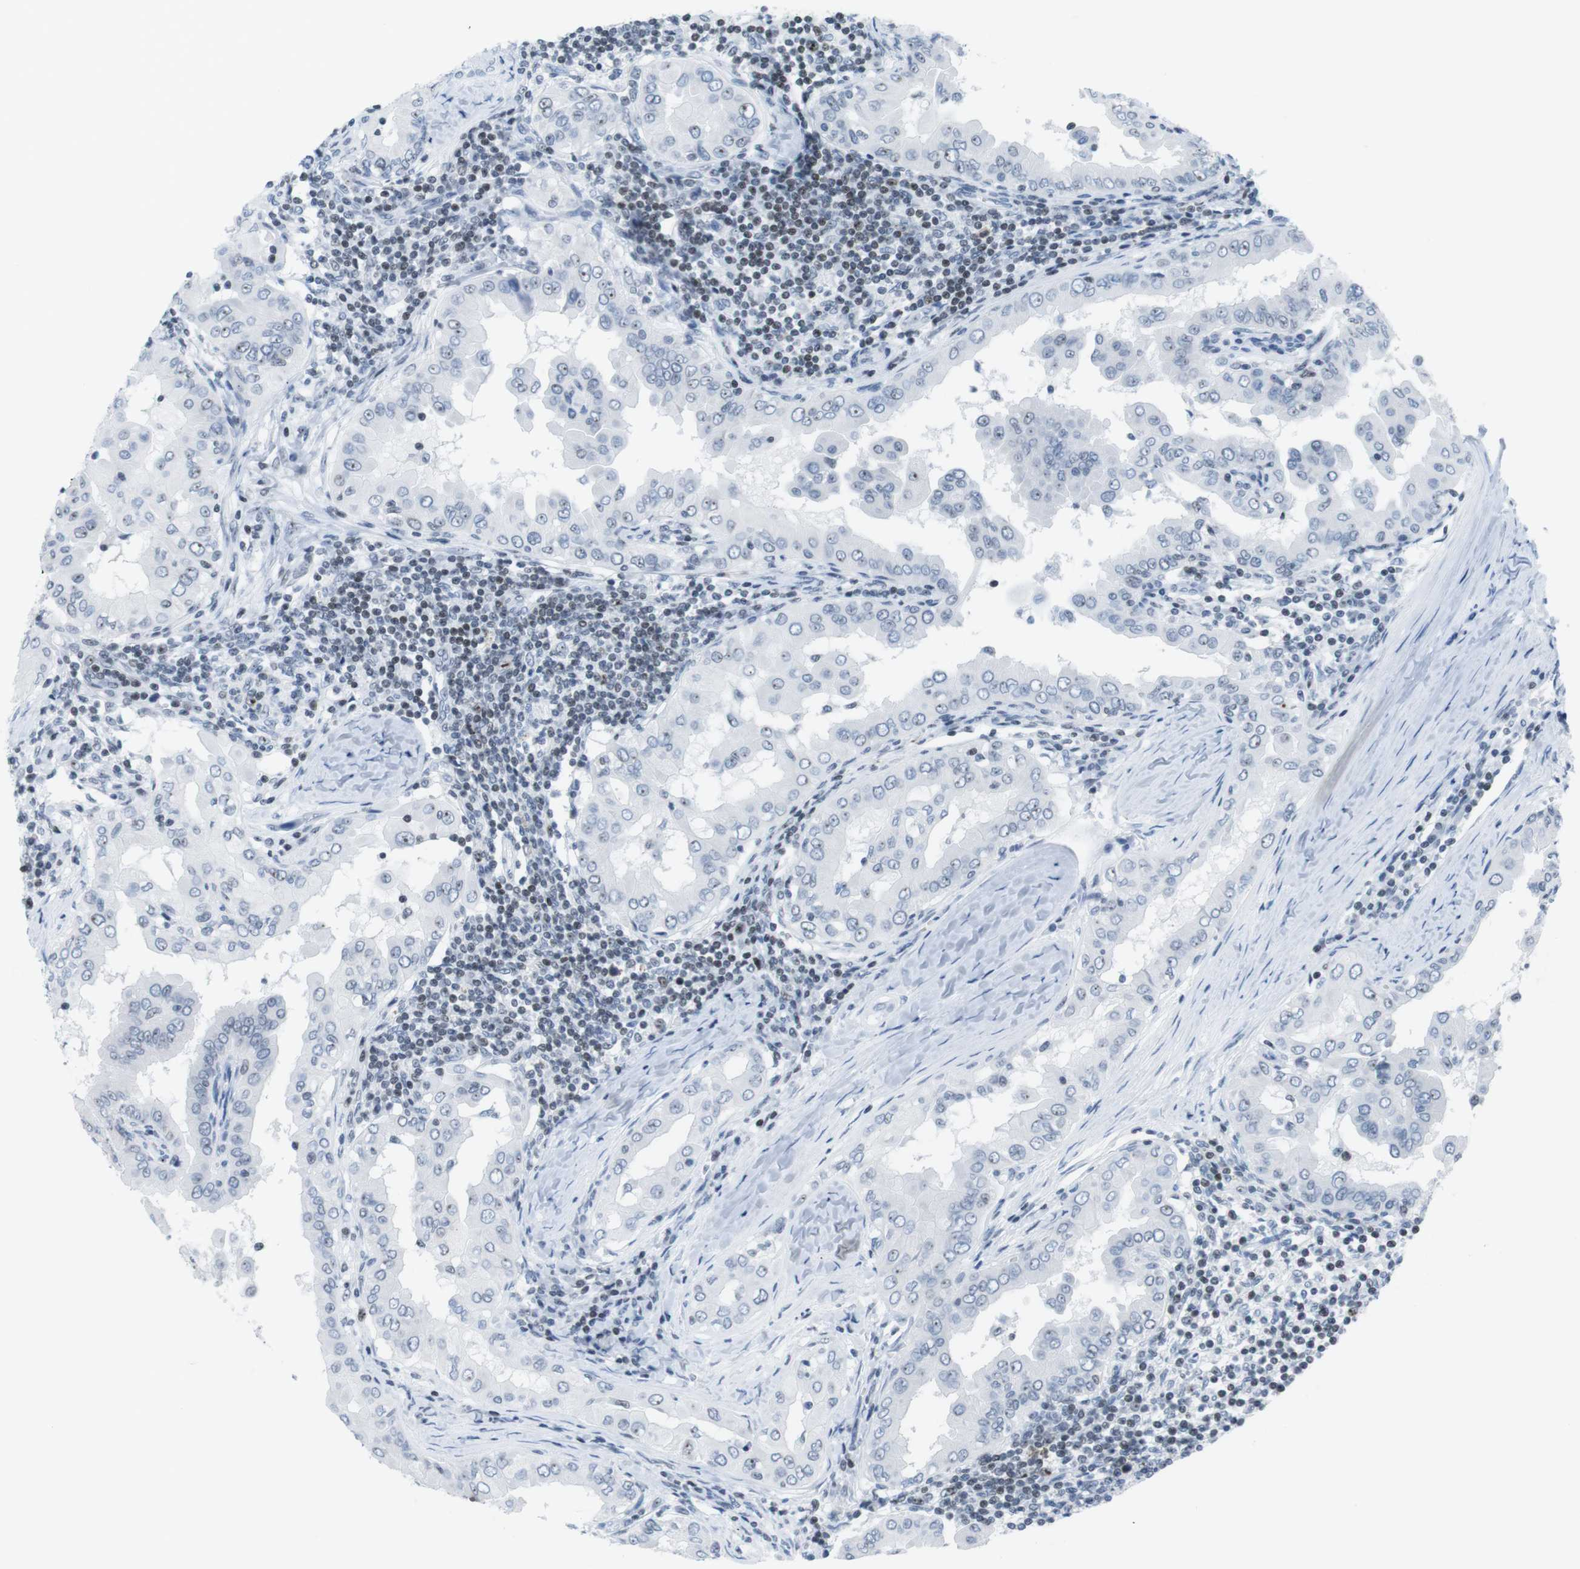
{"staining": {"intensity": "negative", "quantity": "none", "location": "none"}, "tissue": "thyroid cancer", "cell_type": "Tumor cells", "image_type": "cancer", "snomed": [{"axis": "morphology", "description": "Papillary adenocarcinoma, NOS"}, {"axis": "topography", "description": "Thyroid gland"}], "caption": "This is a histopathology image of immunohistochemistry staining of papillary adenocarcinoma (thyroid), which shows no staining in tumor cells. (Brightfield microscopy of DAB (3,3'-diaminobenzidine) immunohistochemistry at high magnification).", "gene": "NIFK", "patient": {"sex": "male", "age": 33}}